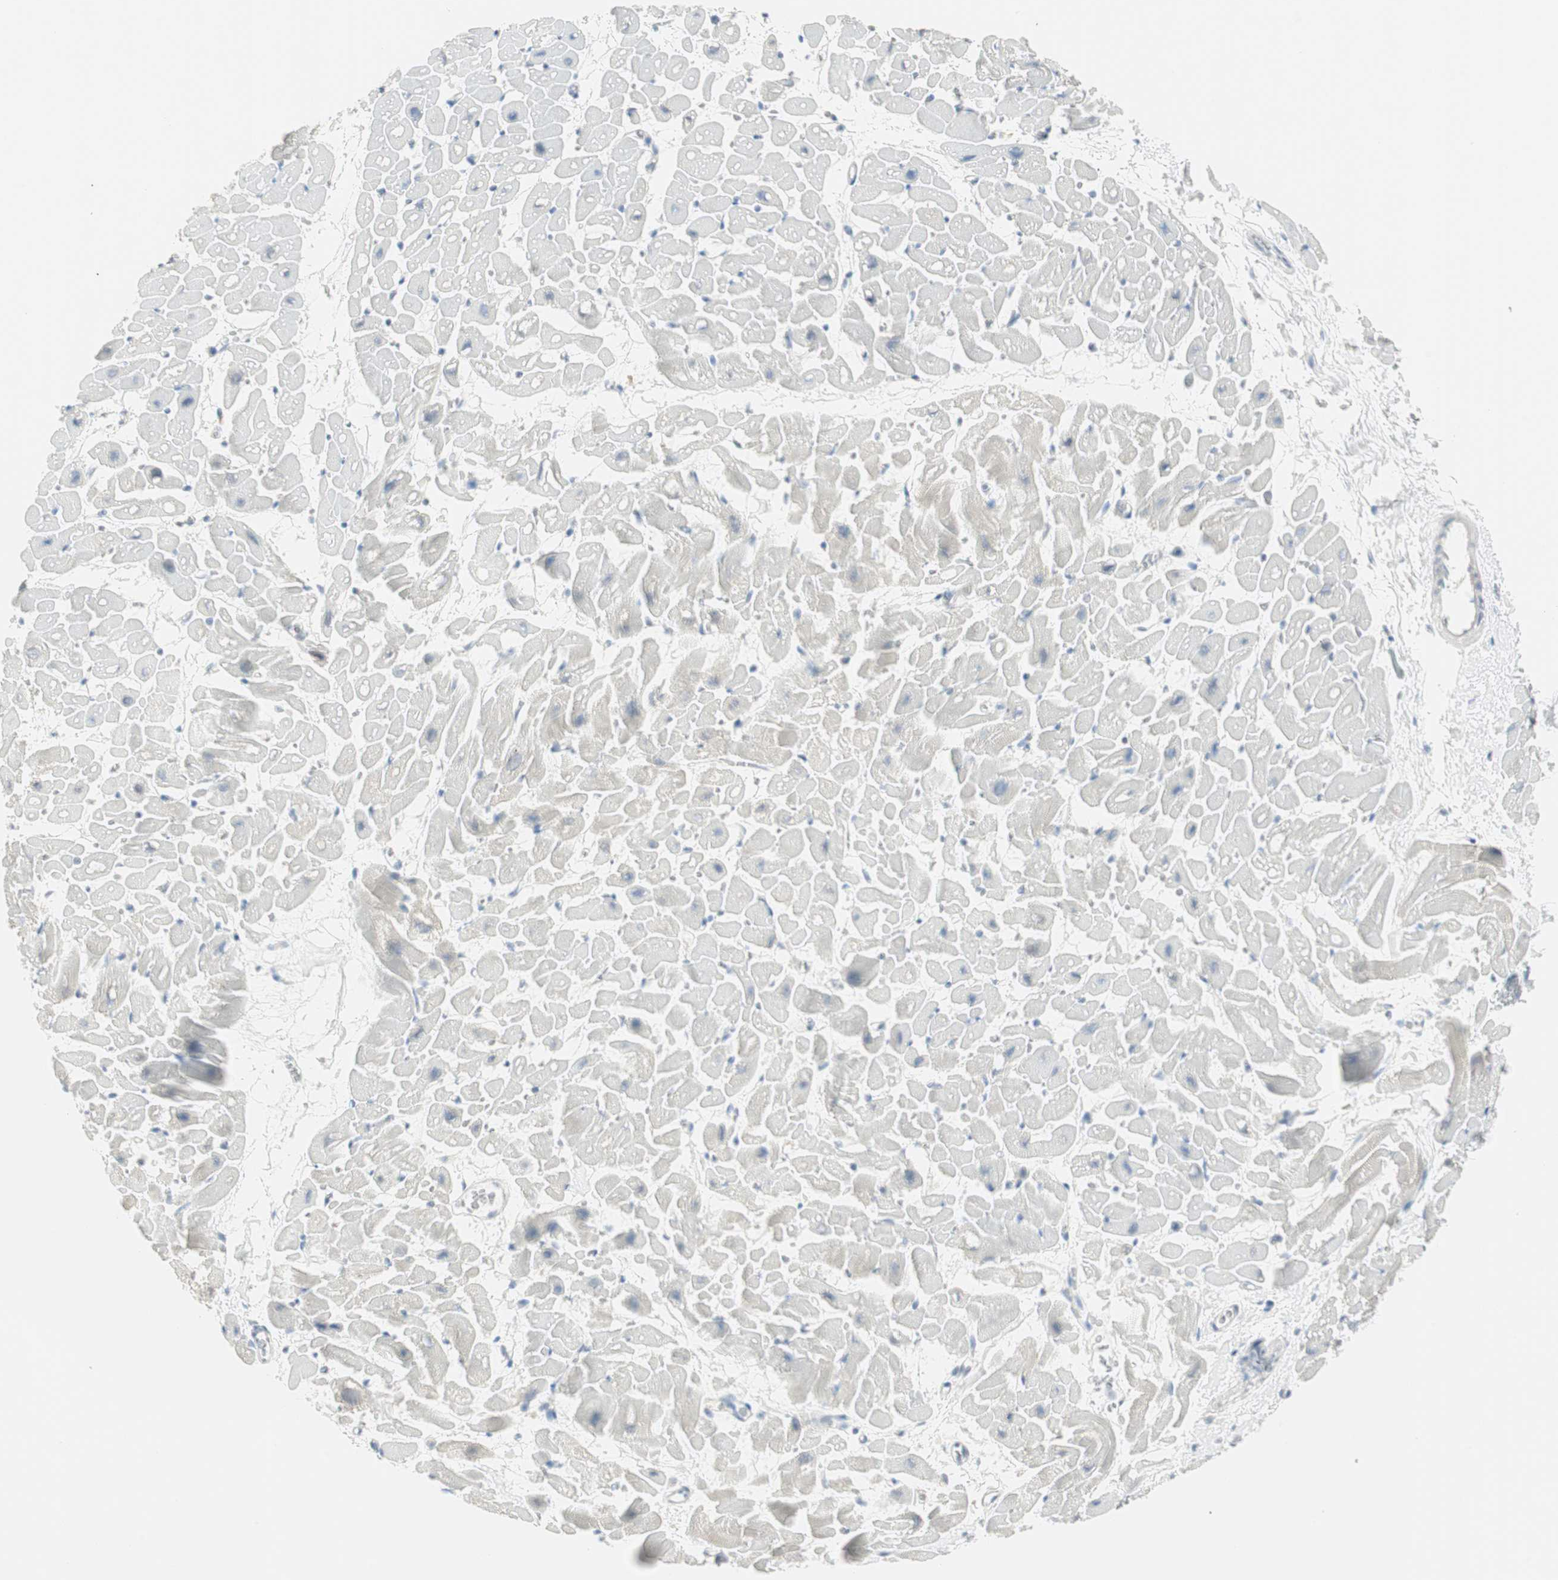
{"staining": {"intensity": "negative", "quantity": "none", "location": "none"}, "tissue": "heart muscle", "cell_type": "Cardiomyocytes", "image_type": "normal", "snomed": [{"axis": "morphology", "description": "Normal tissue, NOS"}, {"axis": "topography", "description": "Heart"}], "caption": "Cardiomyocytes show no significant protein expression in normal heart muscle. (DAB immunohistochemistry (IHC), high magnification).", "gene": "MLLT10", "patient": {"sex": "male", "age": 45}}